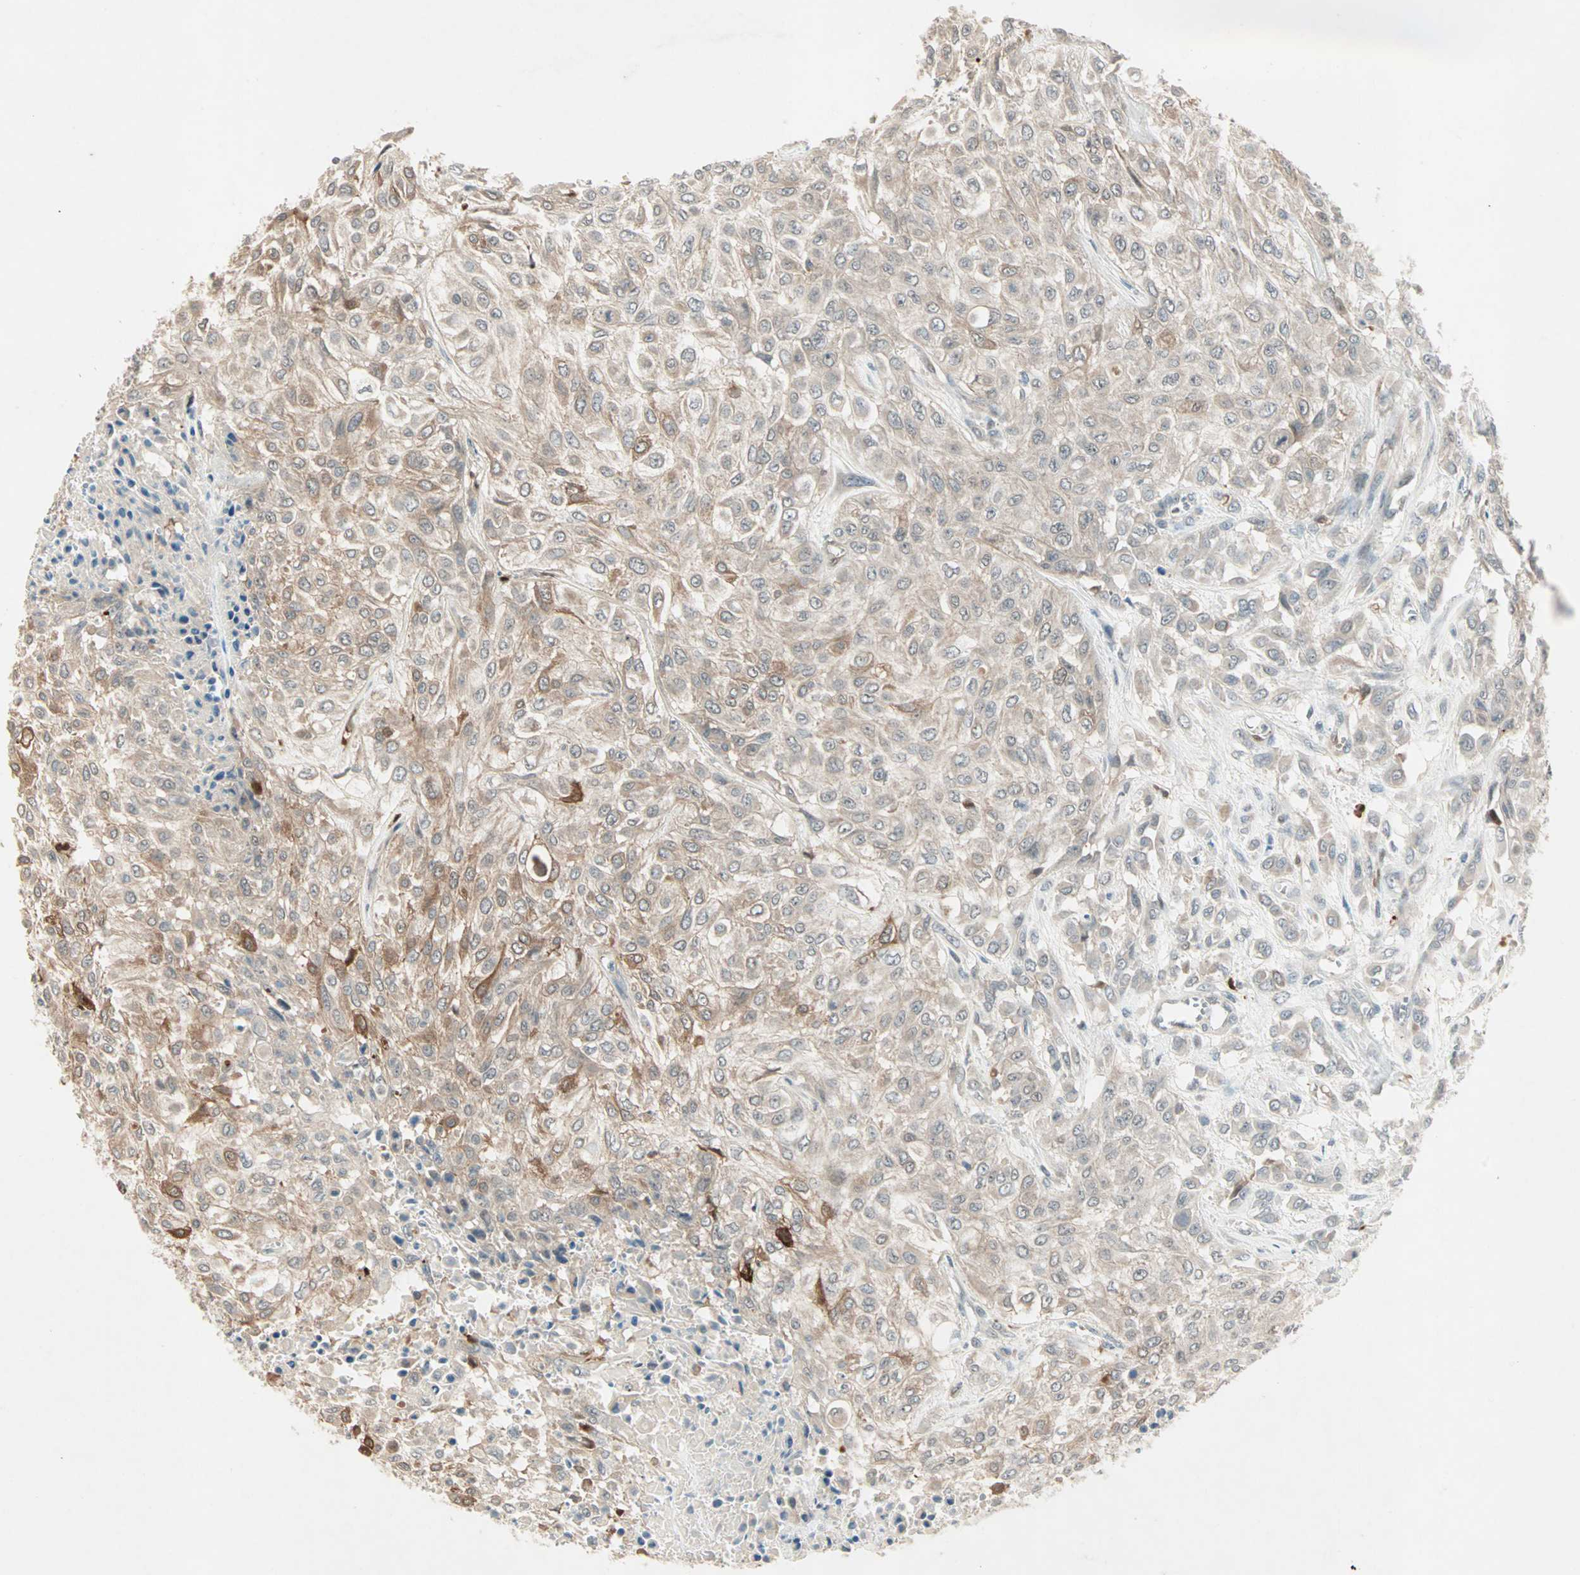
{"staining": {"intensity": "weak", "quantity": "25%-75%", "location": "cytoplasmic/membranous"}, "tissue": "urothelial cancer", "cell_type": "Tumor cells", "image_type": "cancer", "snomed": [{"axis": "morphology", "description": "Urothelial carcinoma, High grade"}, {"axis": "topography", "description": "Urinary bladder"}], "caption": "About 25%-75% of tumor cells in urothelial cancer reveal weak cytoplasmic/membranous protein expression as visualized by brown immunohistochemical staining.", "gene": "RTL6", "patient": {"sex": "male", "age": 57}}